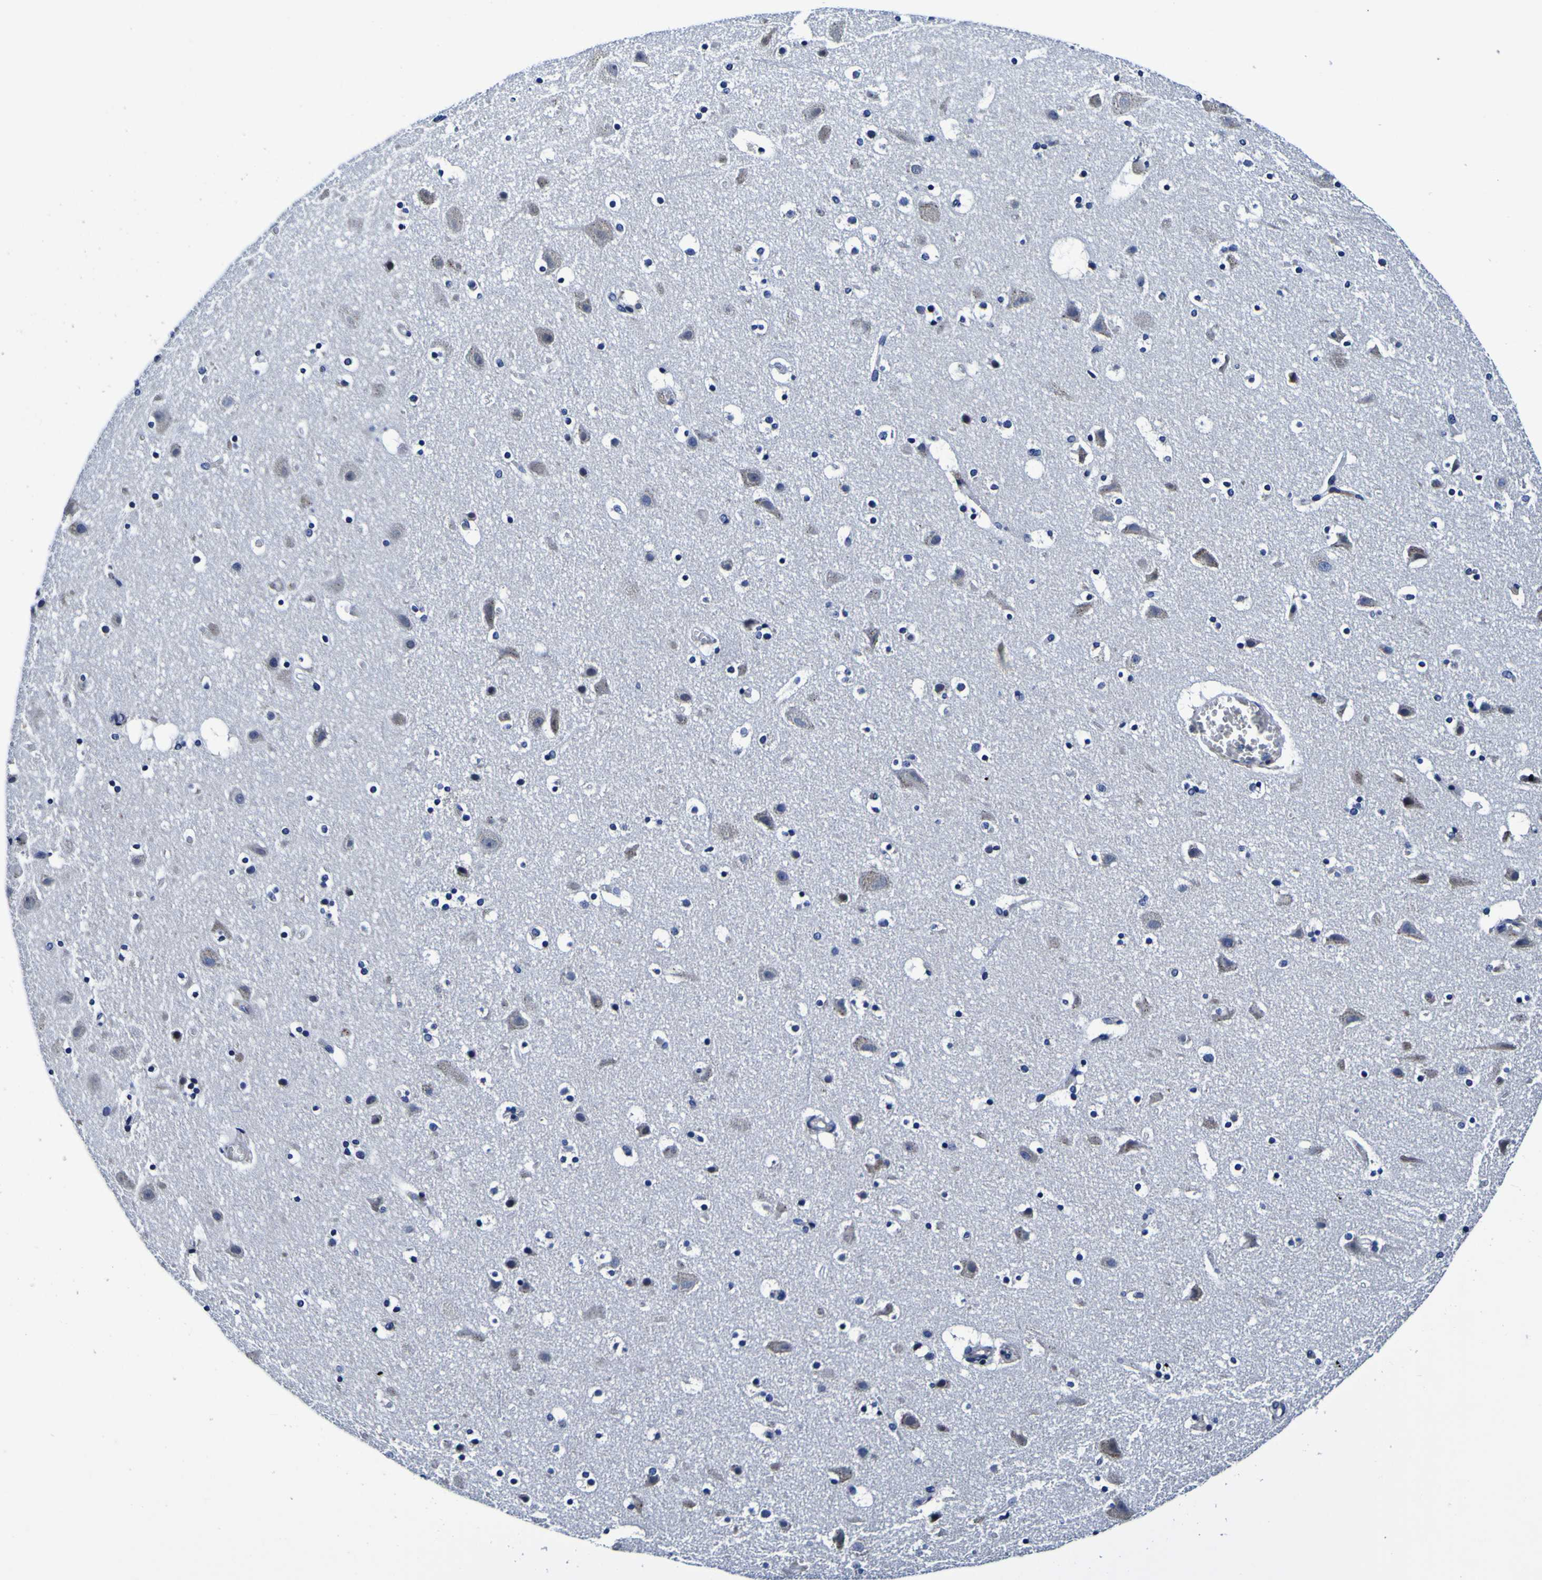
{"staining": {"intensity": "negative", "quantity": "none", "location": "none"}, "tissue": "cerebral cortex", "cell_type": "Endothelial cells", "image_type": "normal", "snomed": [{"axis": "morphology", "description": "Normal tissue, NOS"}, {"axis": "topography", "description": "Cerebral cortex"}], "caption": "Cerebral cortex stained for a protein using IHC displays no staining endothelial cells.", "gene": "PDLIM4", "patient": {"sex": "male", "age": 45}}